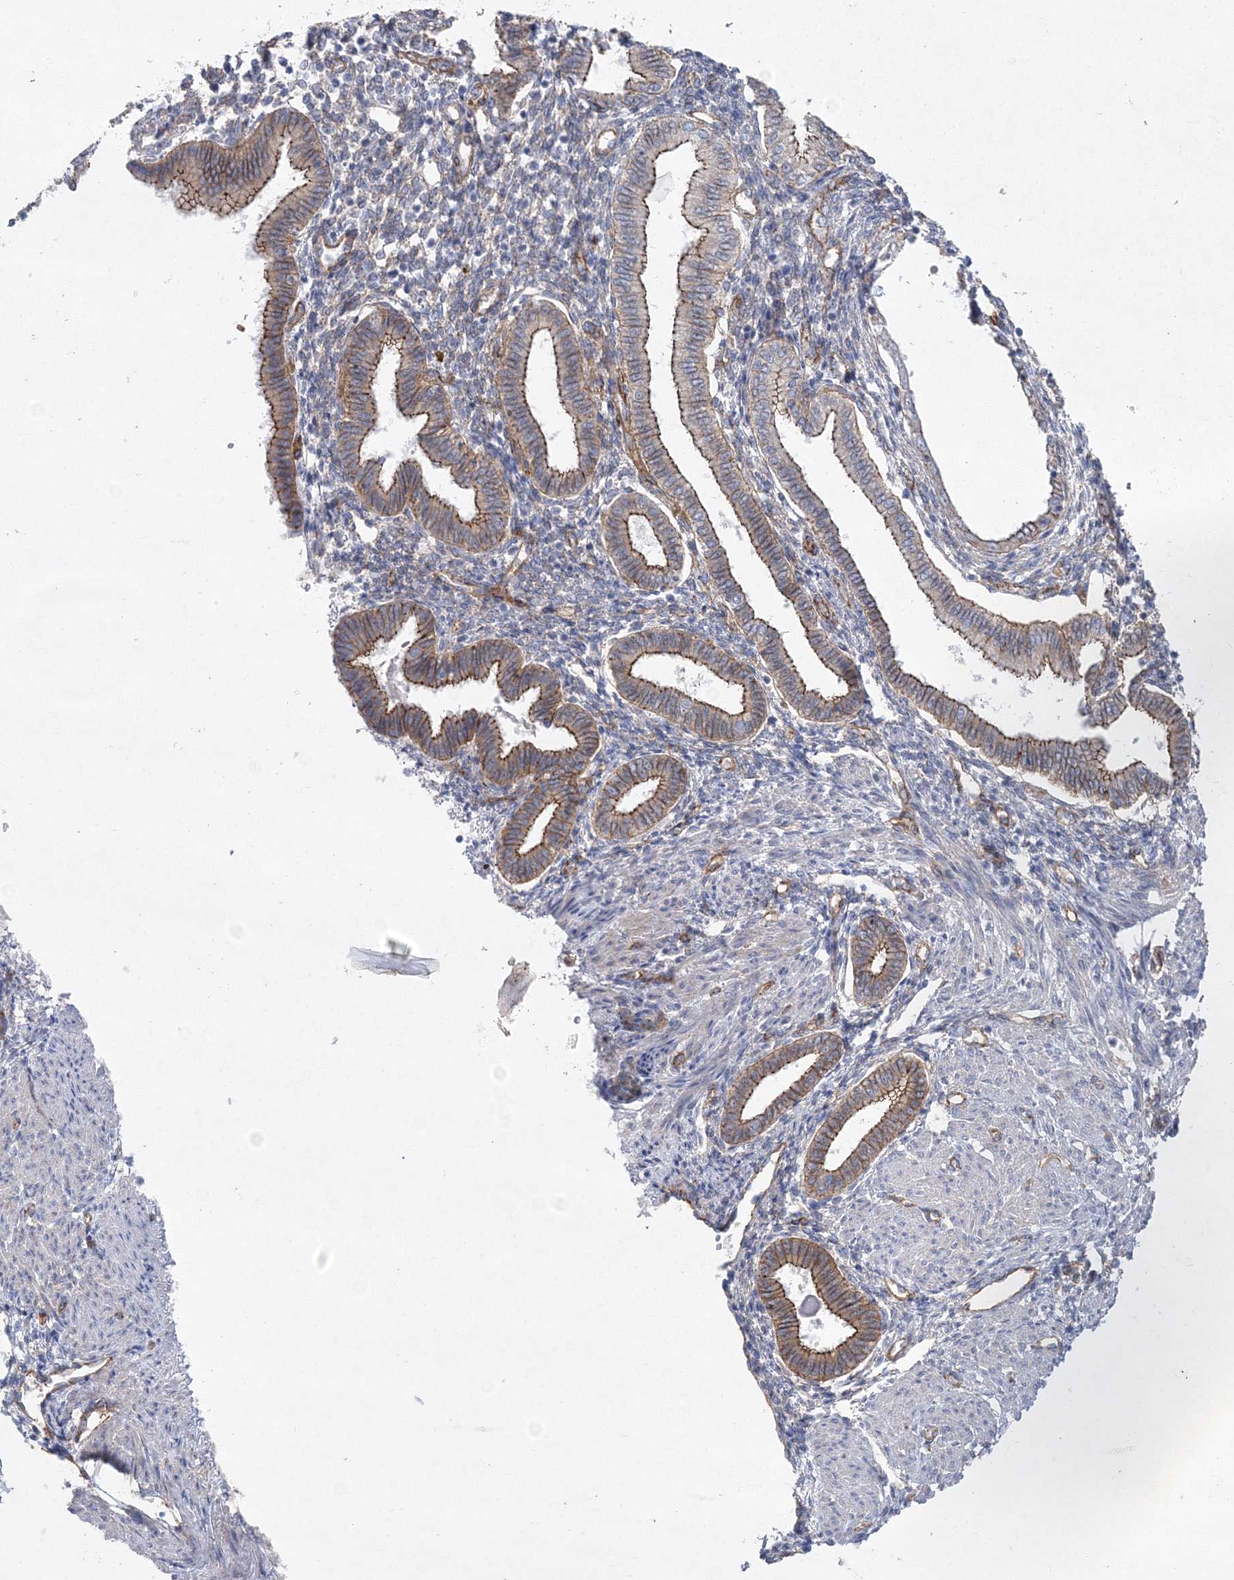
{"staining": {"intensity": "negative", "quantity": "none", "location": "none"}, "tissue": "endometrium", "cell_type": "Cells in endometrial stroma", "image_type": "normal", "snomed": [{"axis": "morphology", "description": "Normal tissue, NOS"}, {"axis": "topography", "description": "Endometrium"}], "caption": "IHC image of benign endometrium: endometrium stained with DAB displays no significant protein positivity in cells in endometrial stroma. (DAB immunohistochemistry visualized using brightfield microscopy, high magnification).", "gene": "NAA40", "patient": {"sex": "female", "age": 53}}